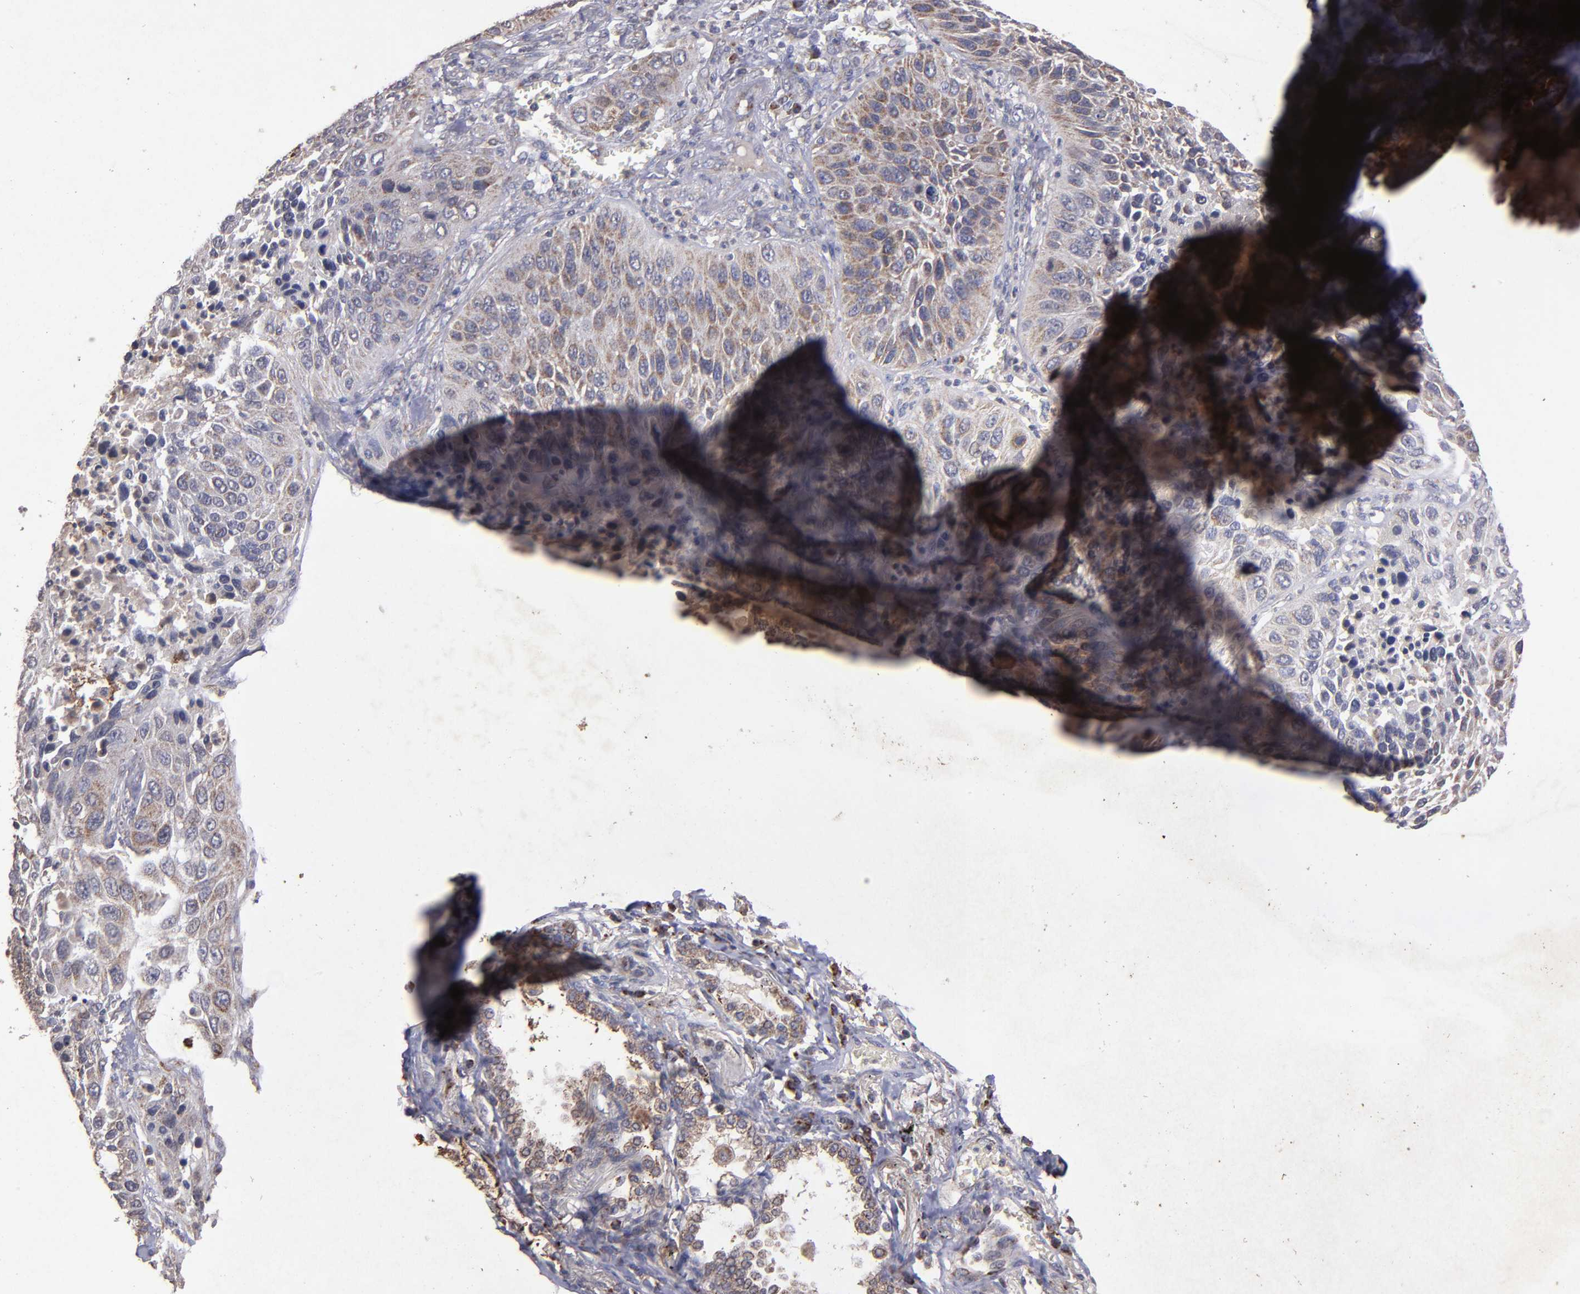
{"staining": {"intensity": "weak", "quantity": "25%-75%", "location": "cytoplasmic/membranous"}, "tissue": "lung cancer", "cell_type": "Tumor cells", "image_type": "cancer", "snomed": [{"axis": "morphology", "description": "Squamous cell carcinoma, NOS"}, {"axis": "topography", "description": "Lung"}], "caption": "This is a photomicrograph of immunohistochemistry staining of lung cancer (squamous cell carcinoma), which shows weak positivity in the cytoplasmic/membranous of tumor cells.", "gene": "TIMM9", "patient": {"sex": "female", "age": 76}}